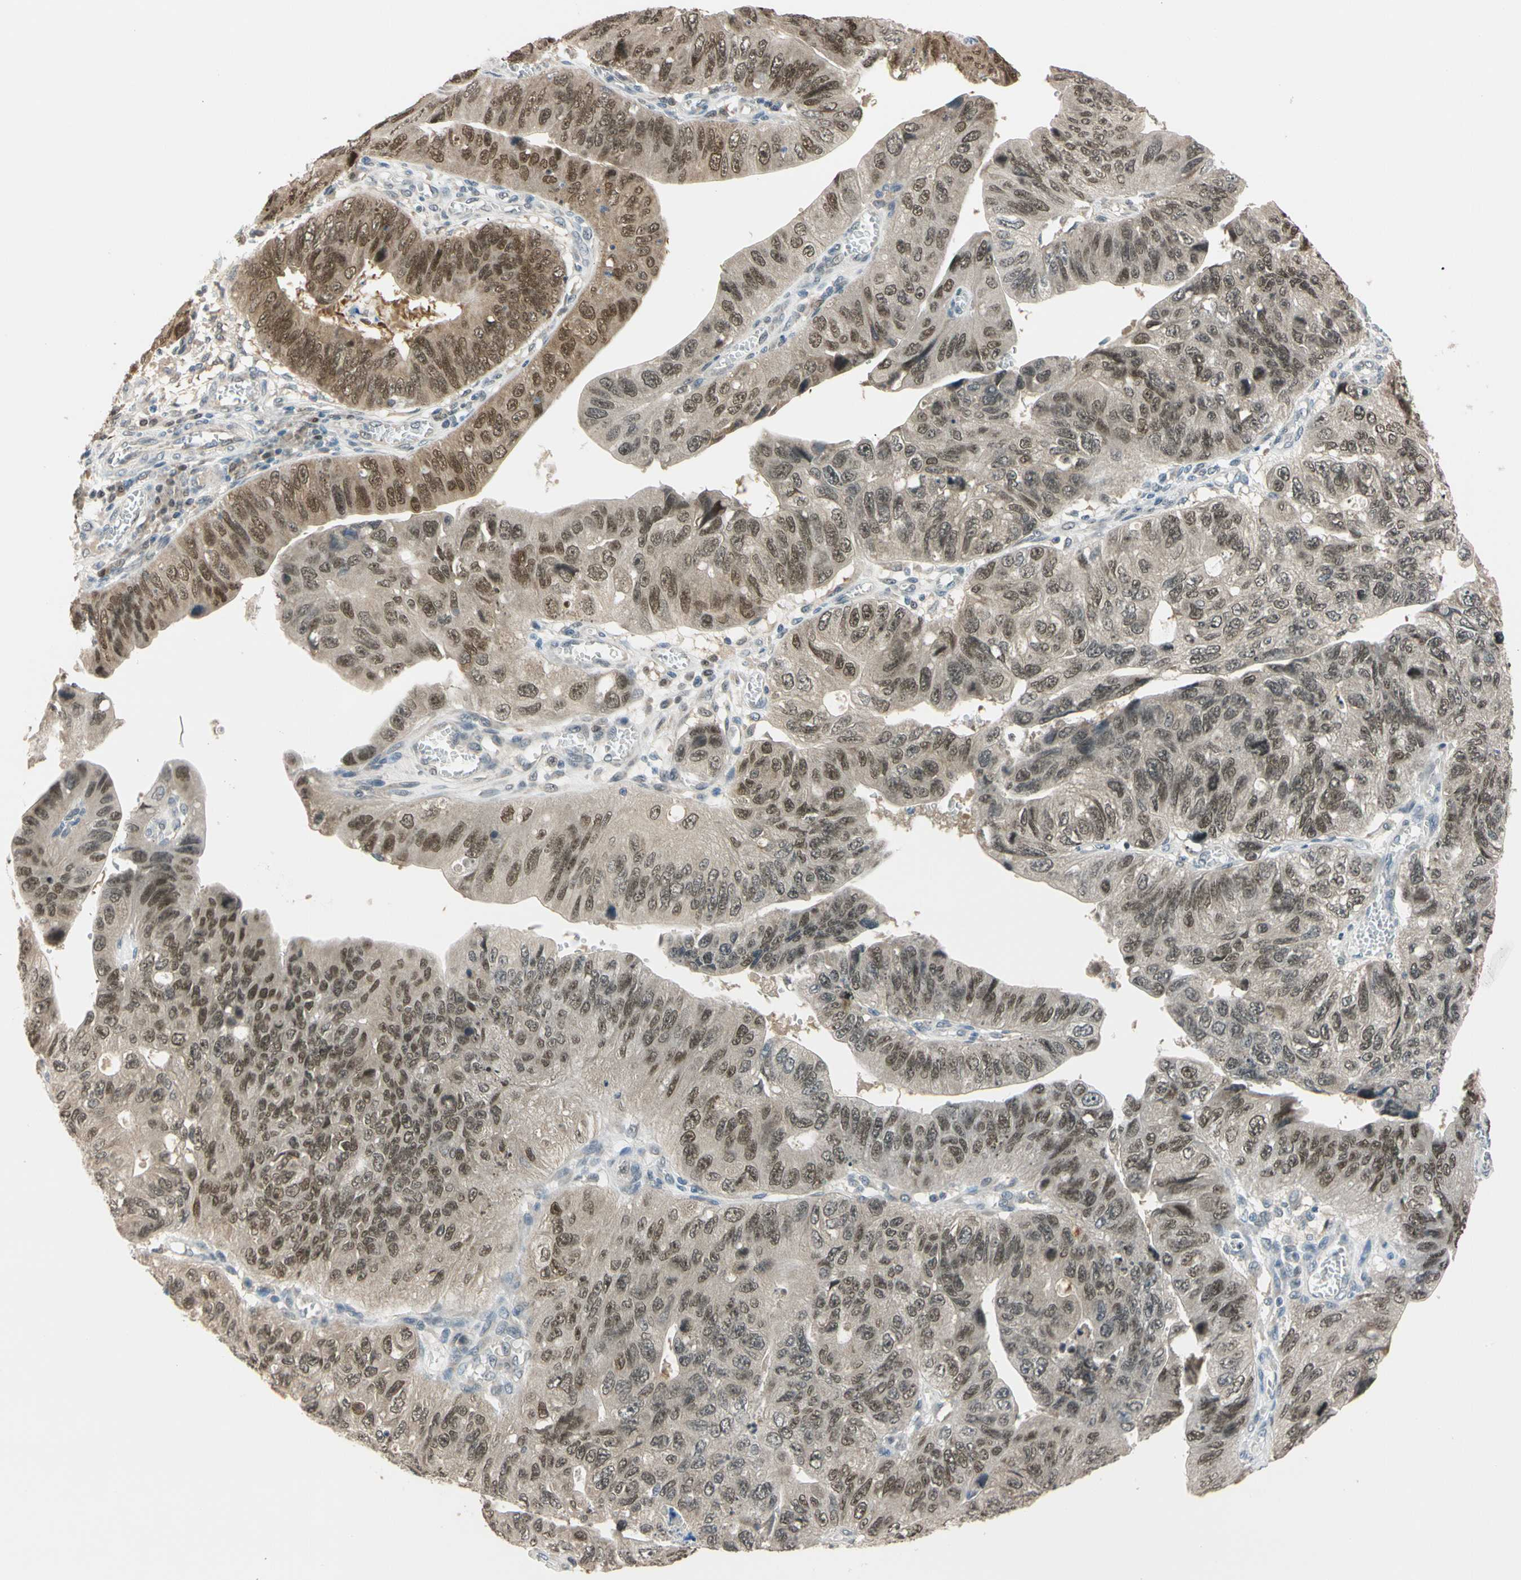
{"staining": {"intensity": "strong", "quantity": ">75%", "location": "cytoplasmic/membranous,nuclear"}, "tissue": "stomach cancer", "cell_type": "Tumor cells", "image_type": "cancer", "snomed": [{"axis": "morphology", "description": "Adenocarcinoma, NOS"}, {"axis": "topography", "description": "Stomach"}], "caption": "Stomach cancer (adenocarcinoma) stained with immunohistochemistry demonstrates strong cytoplasmic/membranous and nuclear staining in about >75% of tumor cells.", "gene": "RIOX2", "patient": {"sex": "male", "age": 59}}